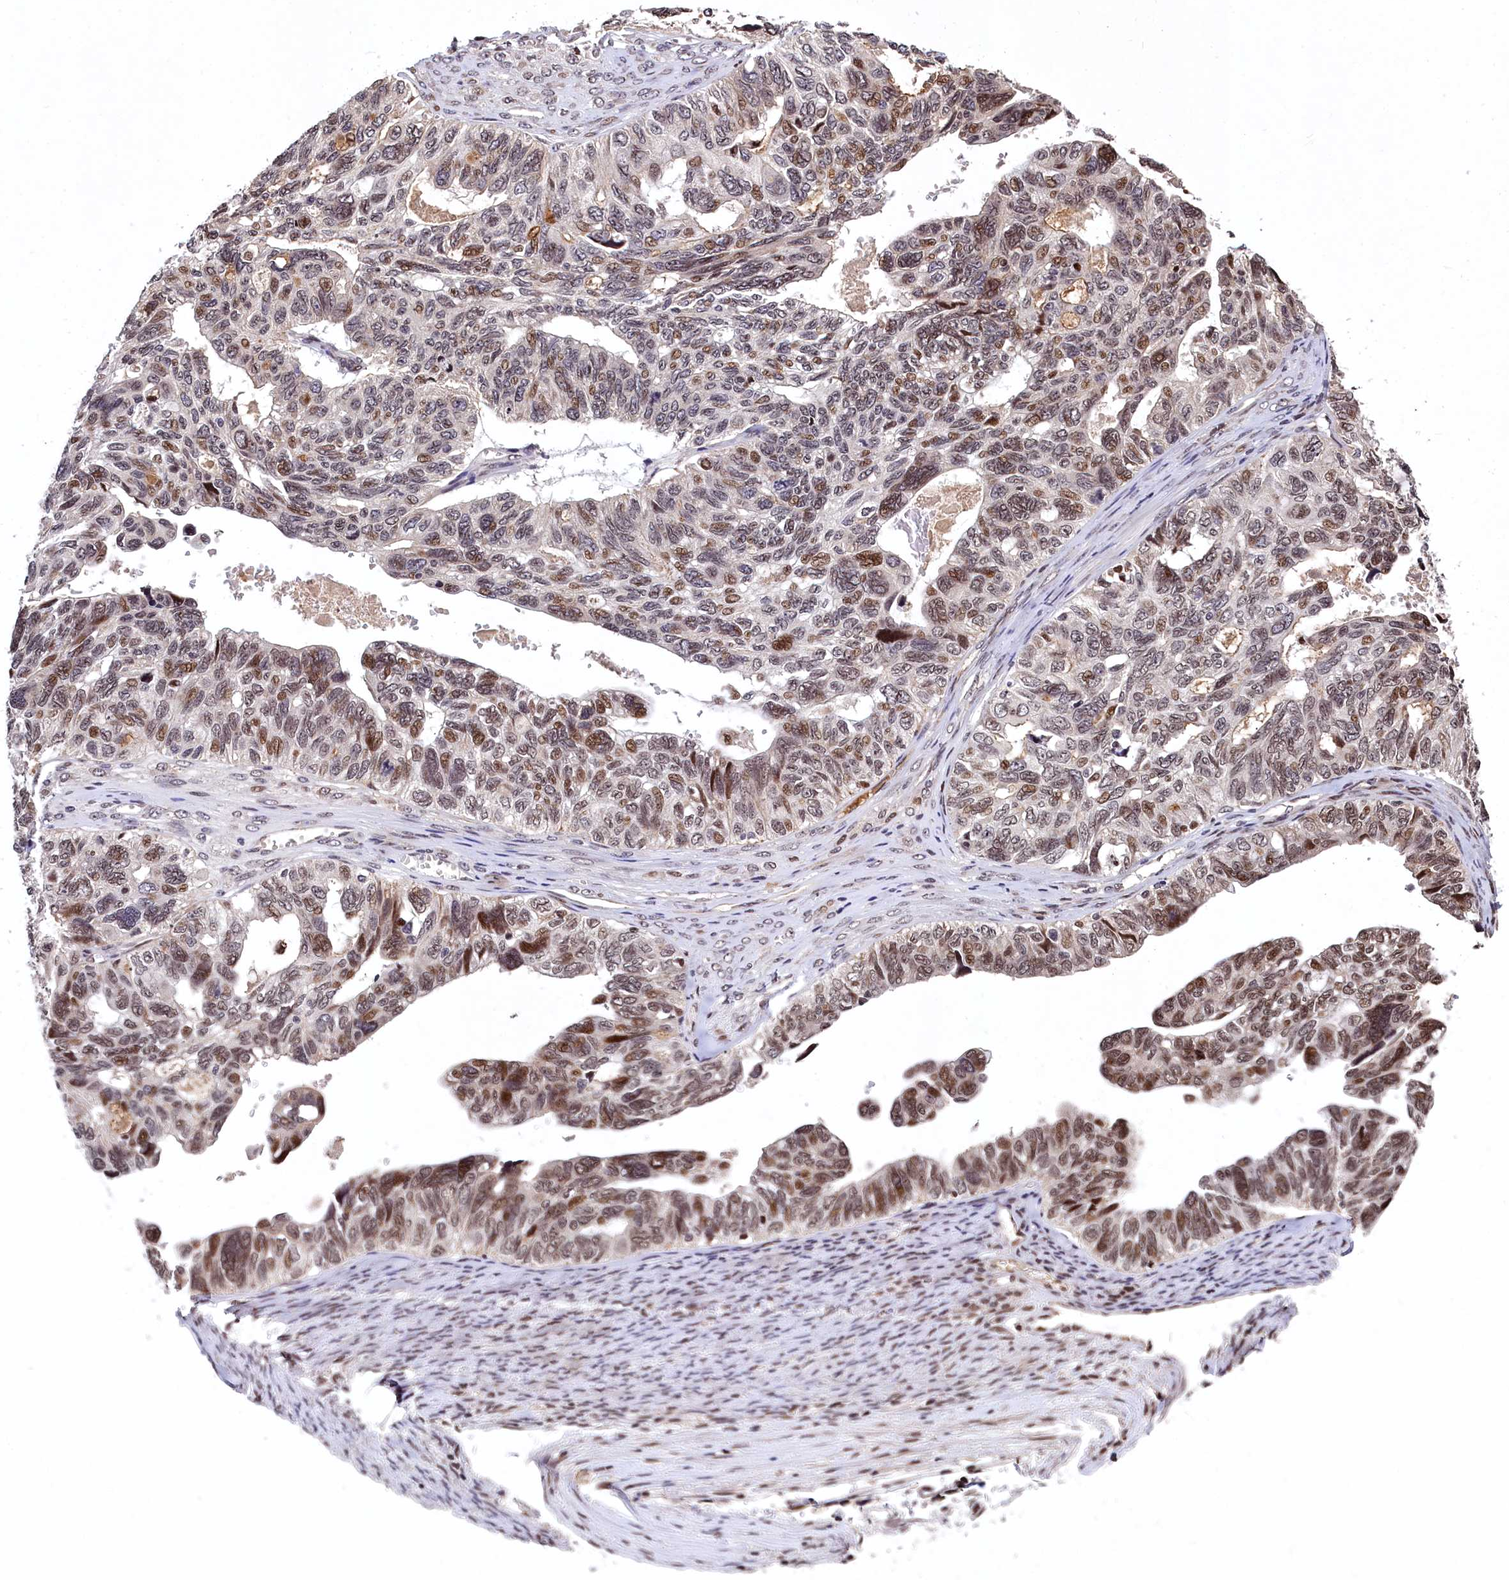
{"staining": {"intensity": "moderate", "quantity": ">75%", "location": "nuclear"}, "tissue": "ovarian cancer", "cell_type": "Tumor cells", "image_type": "cancer", "snomed": [{"axis": "morphology", "description": "Cystadenocarcinoma, serous, NOS"}, {"axis": "topography", "description": "Ovary"}], "caption": "A high-resolution photomicrograph shows immunohistochemistry (IHC) staining of ovarian serous cystadenocarcinoma, which demonstrates moderate nuclear staining in approximately >75% of tumor cells.", "gene": "FAM217B", "patient": {"sex": "female", "age": 79}}